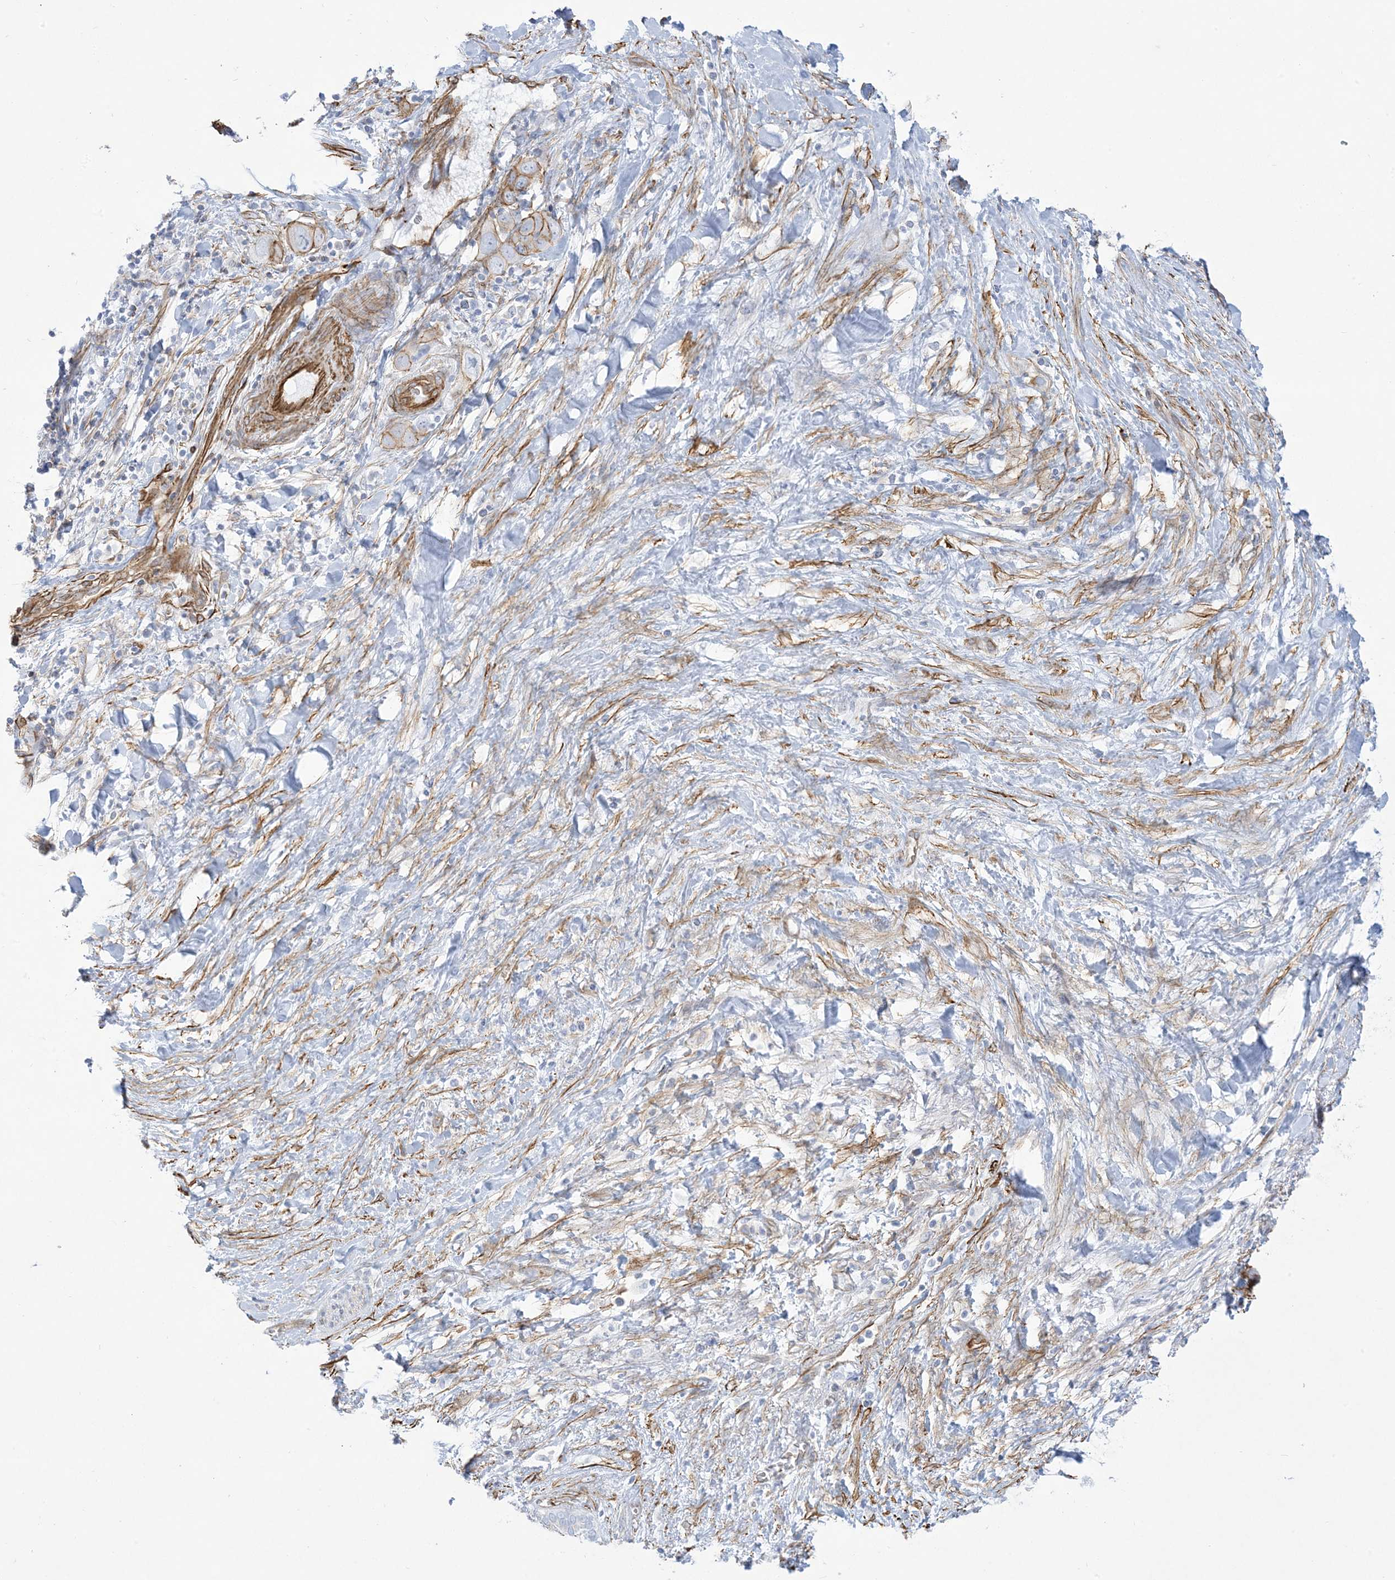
{"staining": {"intensity": "moderate", "quantity": ">75%", "location": "cytoplasmic/membranous"}, "tissue": "liver cancer", "cell_type": "Tumor cells", "image_type": "cancer", "snomed": [{"axis": "morphology", "description": "Cholangiocarcinoma"}, {"axis": "topography", "description": "Liver"}], "caption": "A photomicrograph showing moderate cytoplasmic/membranous staining in about >75% of tumor cells in liver cholangiocarcinoma, as visualized by brown immunohistochemical staining.", "gene": "B3GNT7", "patient": {"sex": "female", "age": 52}}